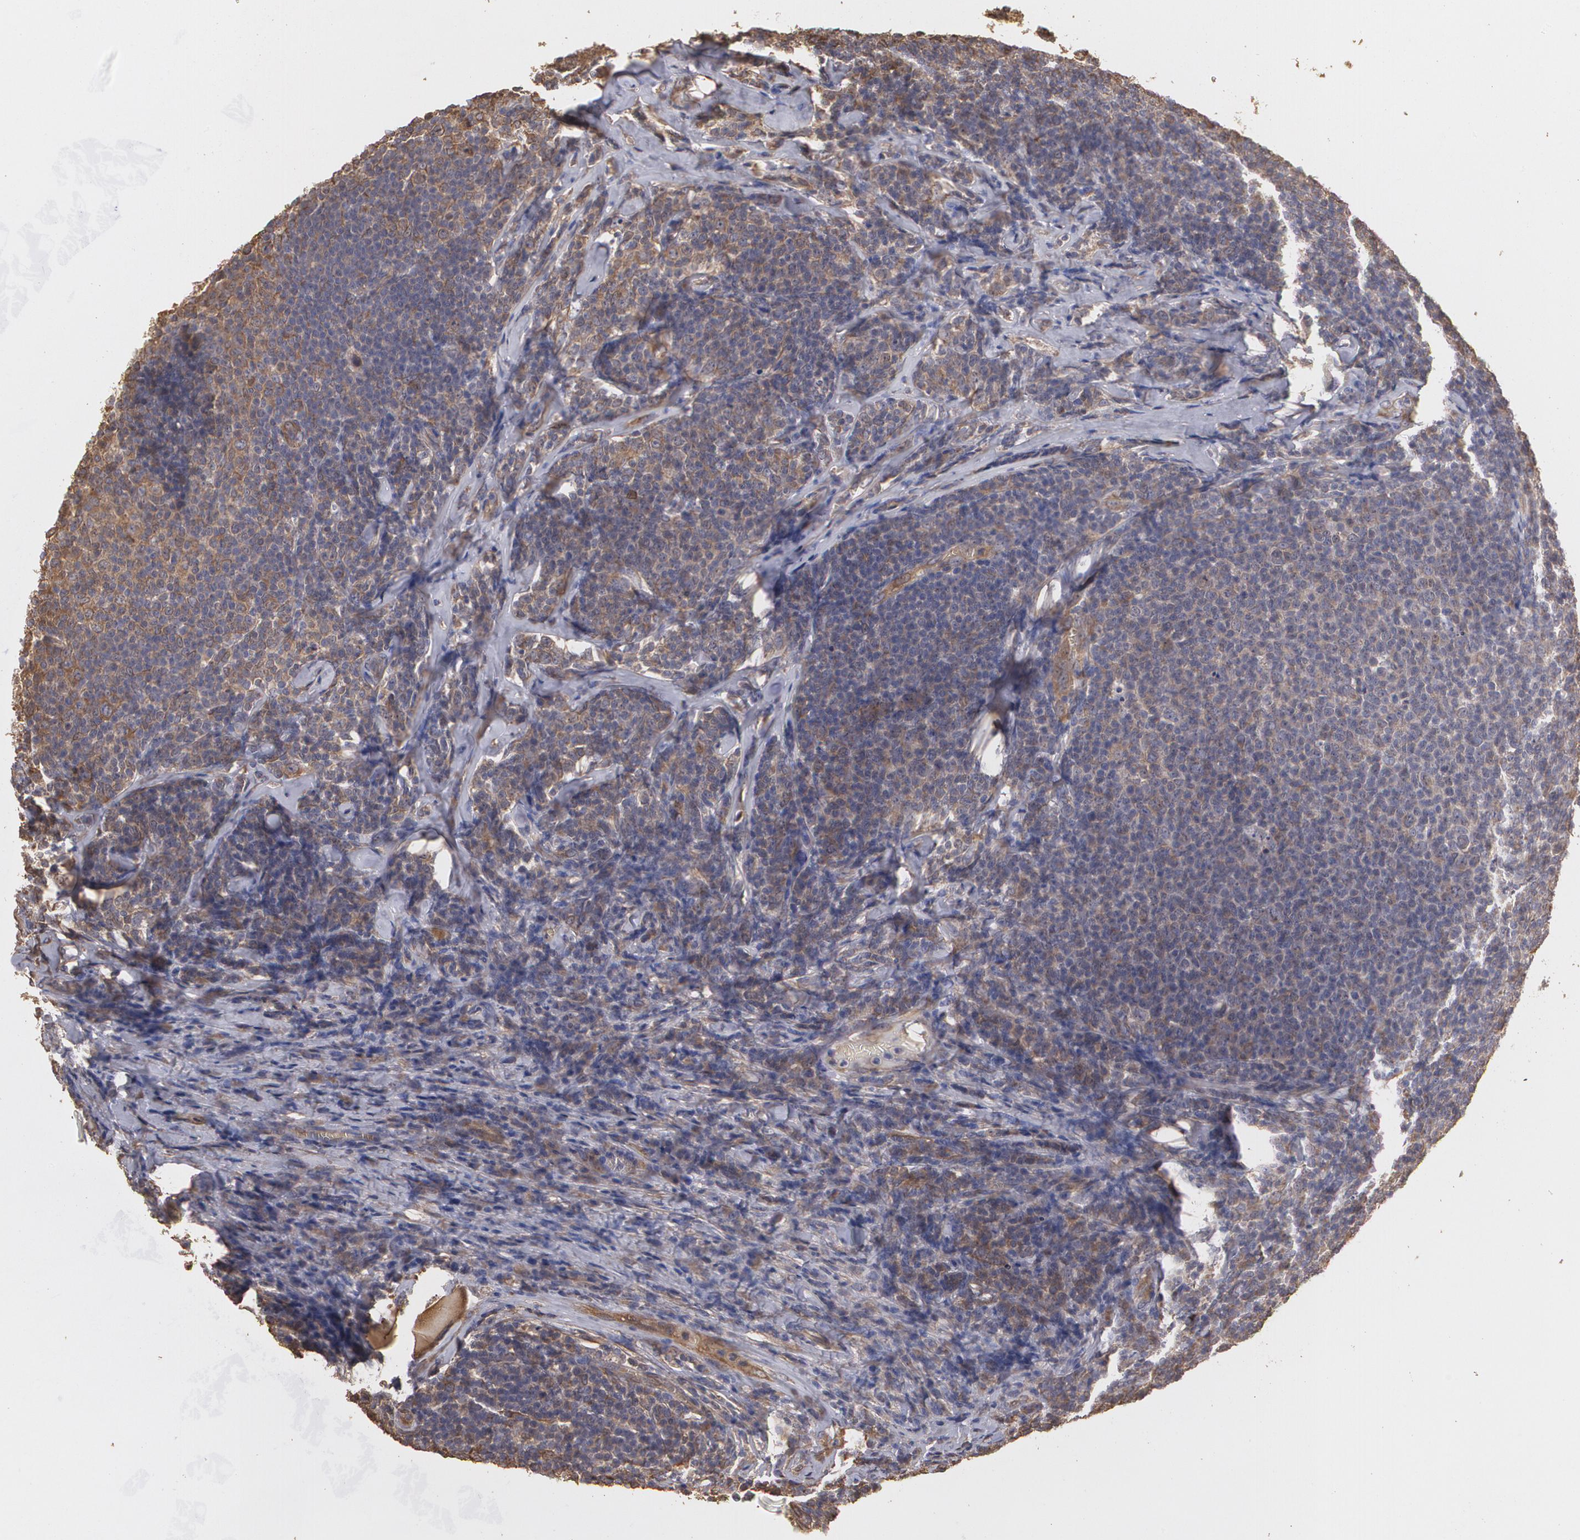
{"staining": {"intensity": "weak", "quantity": "<25%", "location": "cytoplasmic/membranous"}, "tissue": "lymphoma", "cell_type": "Tumor cells", "image_type": "cancer", "snomed": [{"axis": "morphology", "description": "Malignant lymphoma, non-Hodgkin's type, Low grade"}, {"axis": "topography", "description": "Lymph node"}], "caption": "Immunohistochemistry of human lymphoma displays no positivity in tumor cells.", "gene": "PON1", "patient": {"sex": "male", "age": 74}}